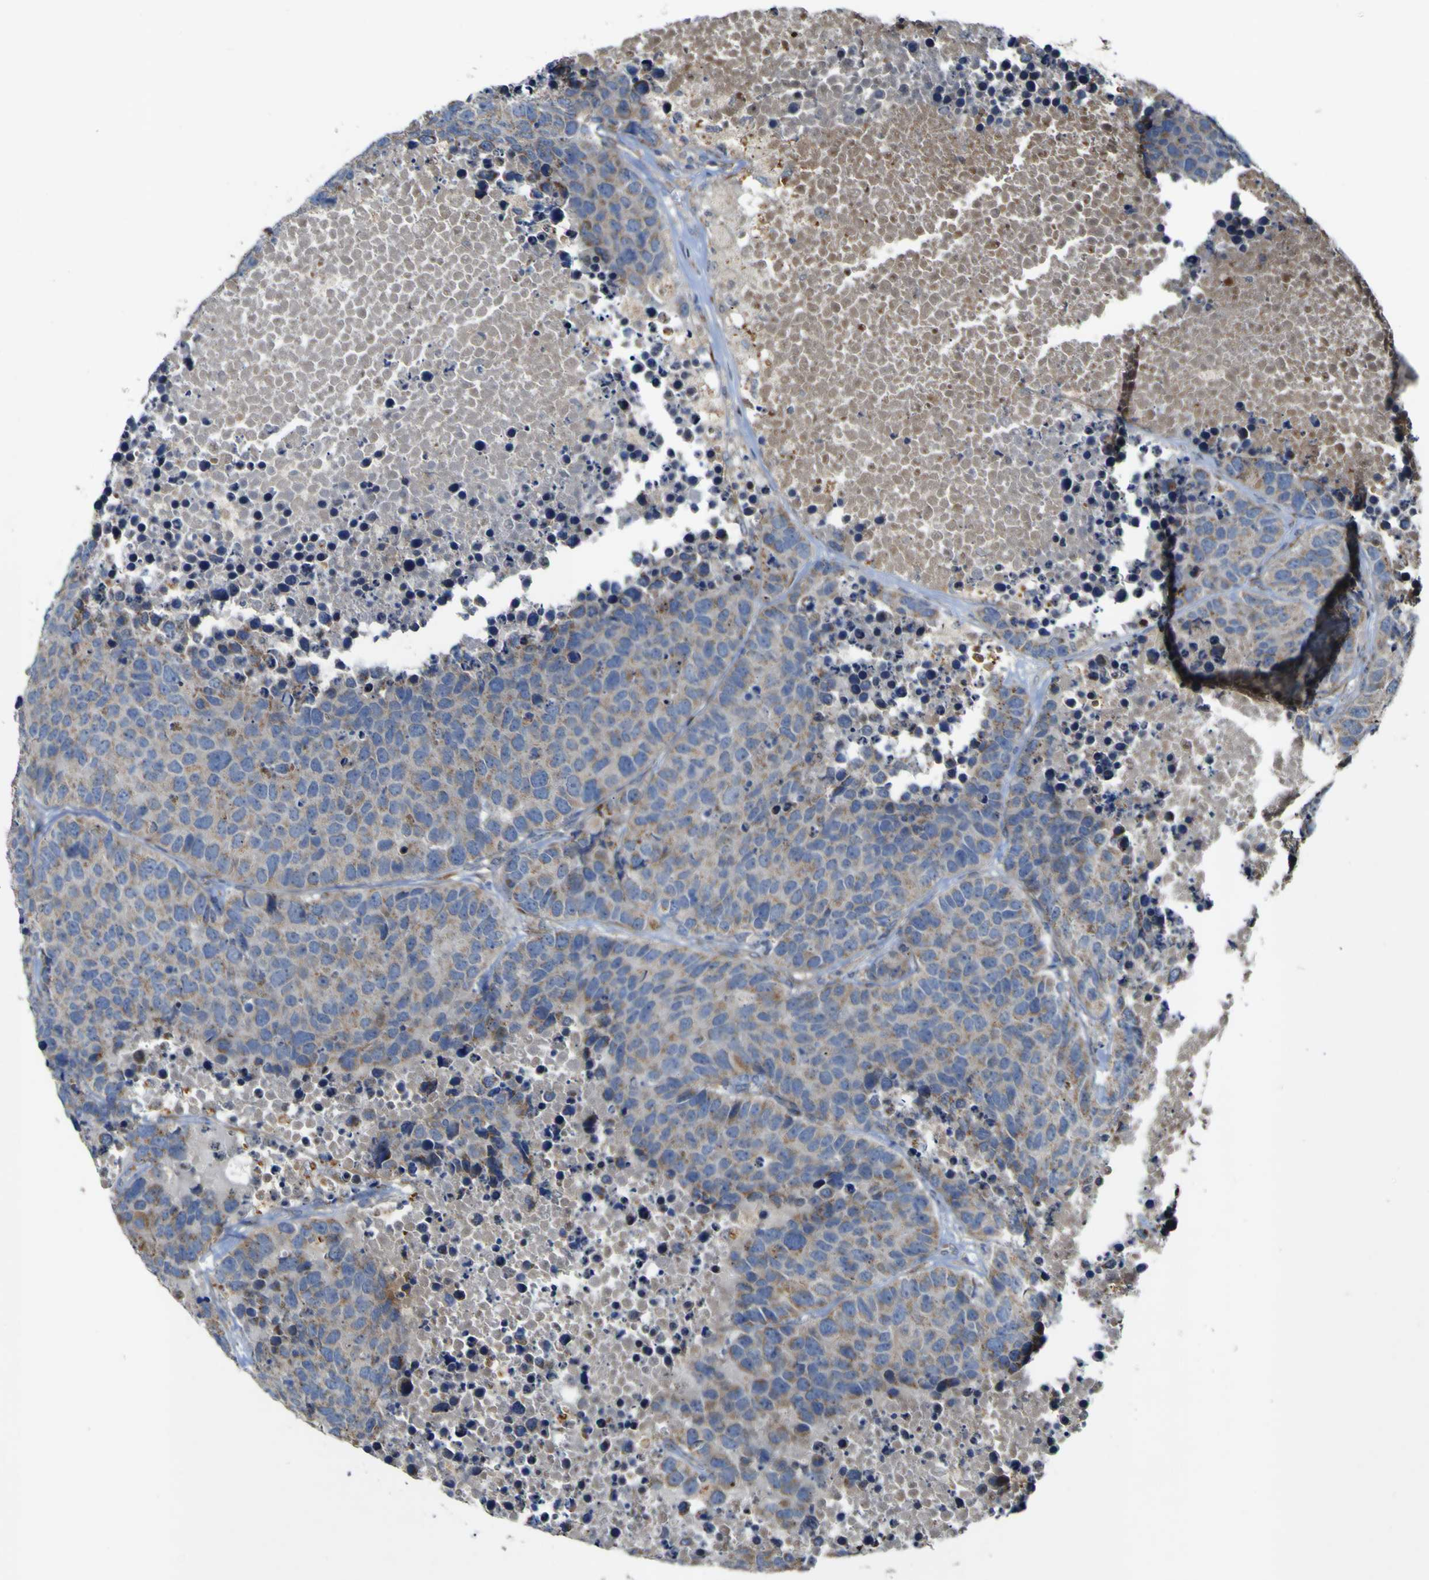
{"staining": {"intensity": "weak", "quantity": ">75%", "location": "cytoplasmic/membranous"}, "tissue": "carcinoid", "cell_type": "Tumor cells", "image_type": "cancer", "snomed": [{"axis": "morphology", "description": "Carcinoid, malignant, NOS"}, {"axis": "topography", "description": "Lung"}], "caption": "Tumor cells reveal low levels of weak cytoplasmic/membranous staining in approximately >75% of cells in carcinoid. (DAB (3,3'-diaminobenzidine) IHC with brightfield microscopy, high magnification).", "gene": "IRAK2", "patient": {"sex": "male", "age": 60}}